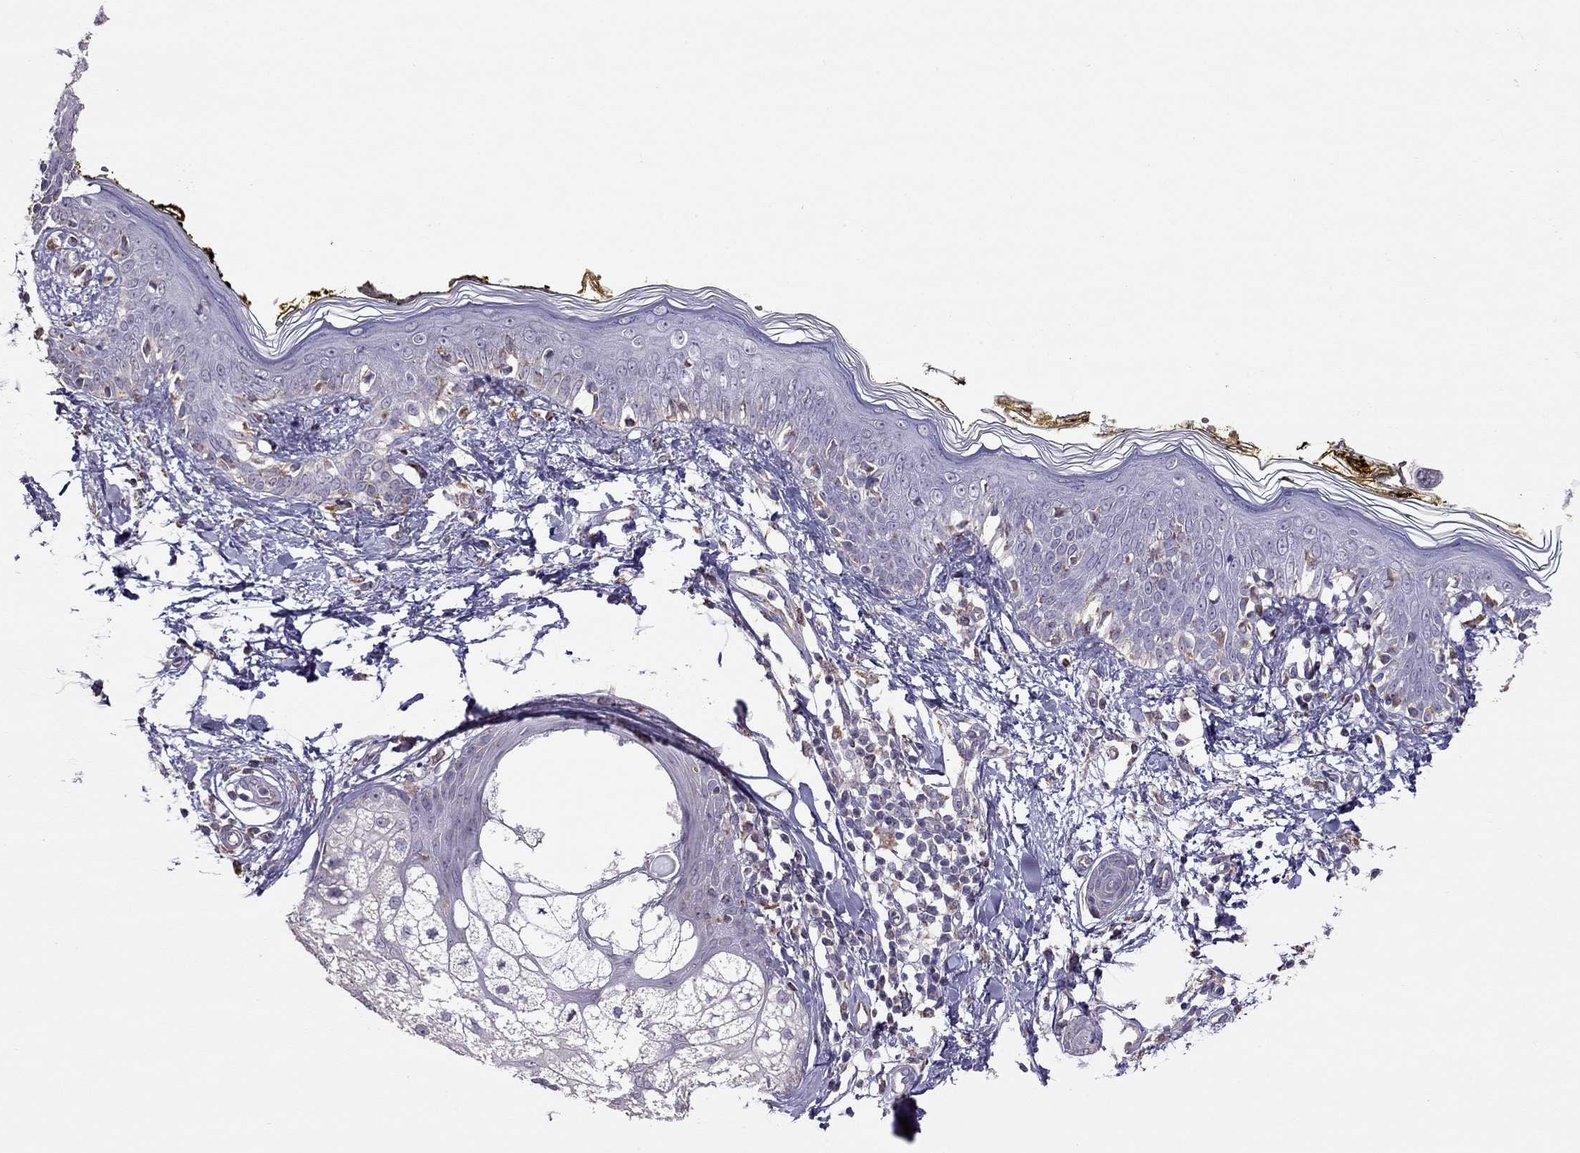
{"staining": {"intensity": "negative", "quantity": "none", "location": "none"}, "tissue": "skin", "cell_type": "Fibroblasts", "image_type": "normal", "snomed": [{"axis": "morphology", "description": "Normal tissue, NOS"}, {"axis": "topography", "description": "Skin"}], "caption": "Histopathology image shows no significant protein staining in fibroblasts of normal skin. The staining was performed using DAB to visualize the protein expression in brown, while the nuclei were stained in blue with hematoxylin (Magnification: 20x).", "gene": "LRIT3", "patient": {"sex": "male", "age": 76}}